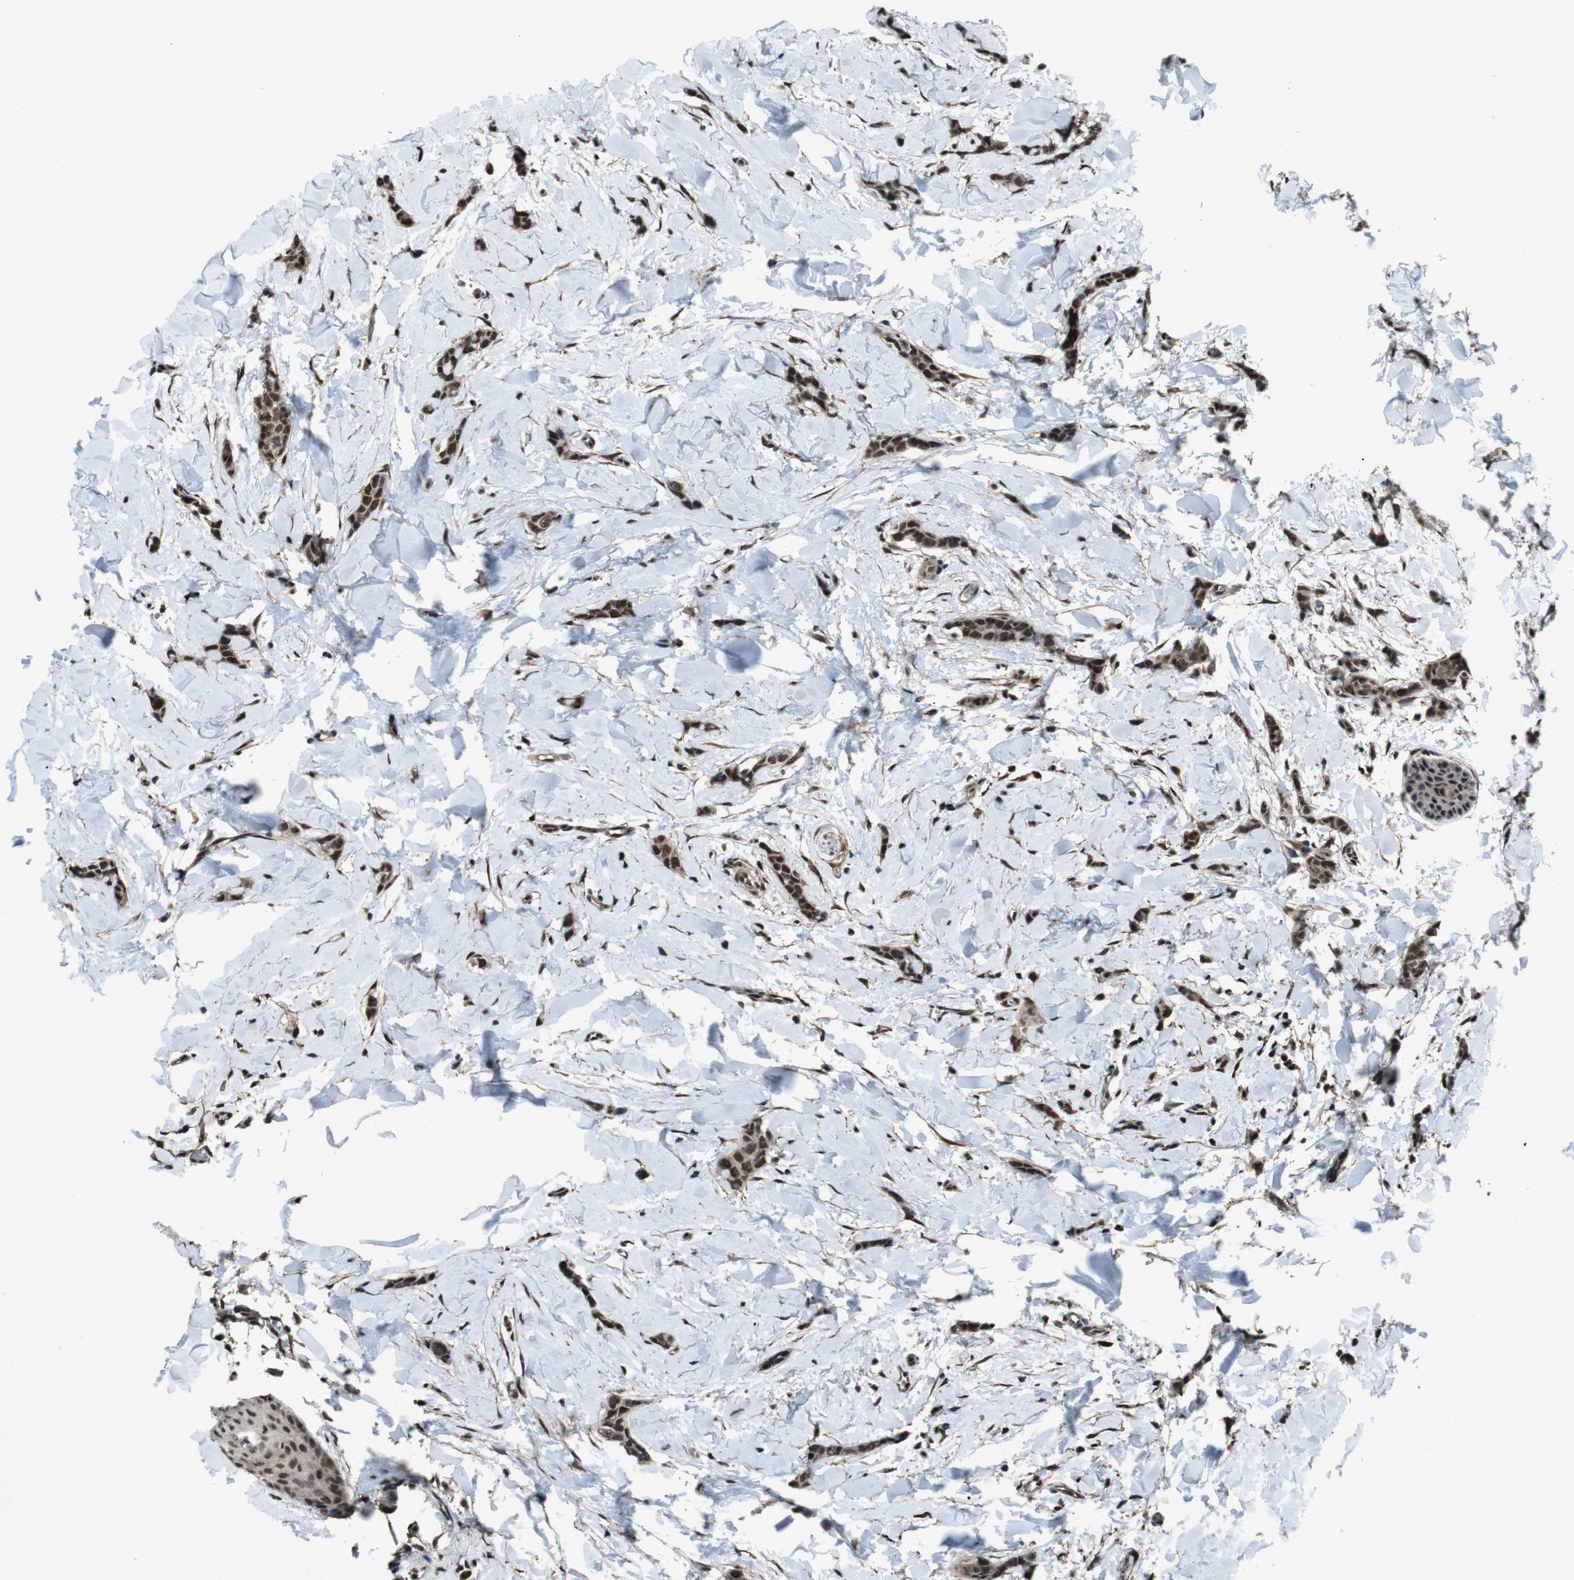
{"staining": {"intensity": "strong", "quantity": ">75%", "location": "nuclear"}, "tissue": "breast cancer", "cell_type": "Tumor cells", "image_type": "cancer", "snomed": [{"axis": "morphology", "description": "Lobular carcinoma"}, {"axis": "topography", "description": "Skin"}, {"axis": "topography", "description": "Breast"}], "caption": "The histopathology image reveals staining of breast cancer, revealing strong nuclear protein staining (brown color) within tumor cells.", "gene": "NR4A2", "patient": {"sex": "female", "age": 46}}